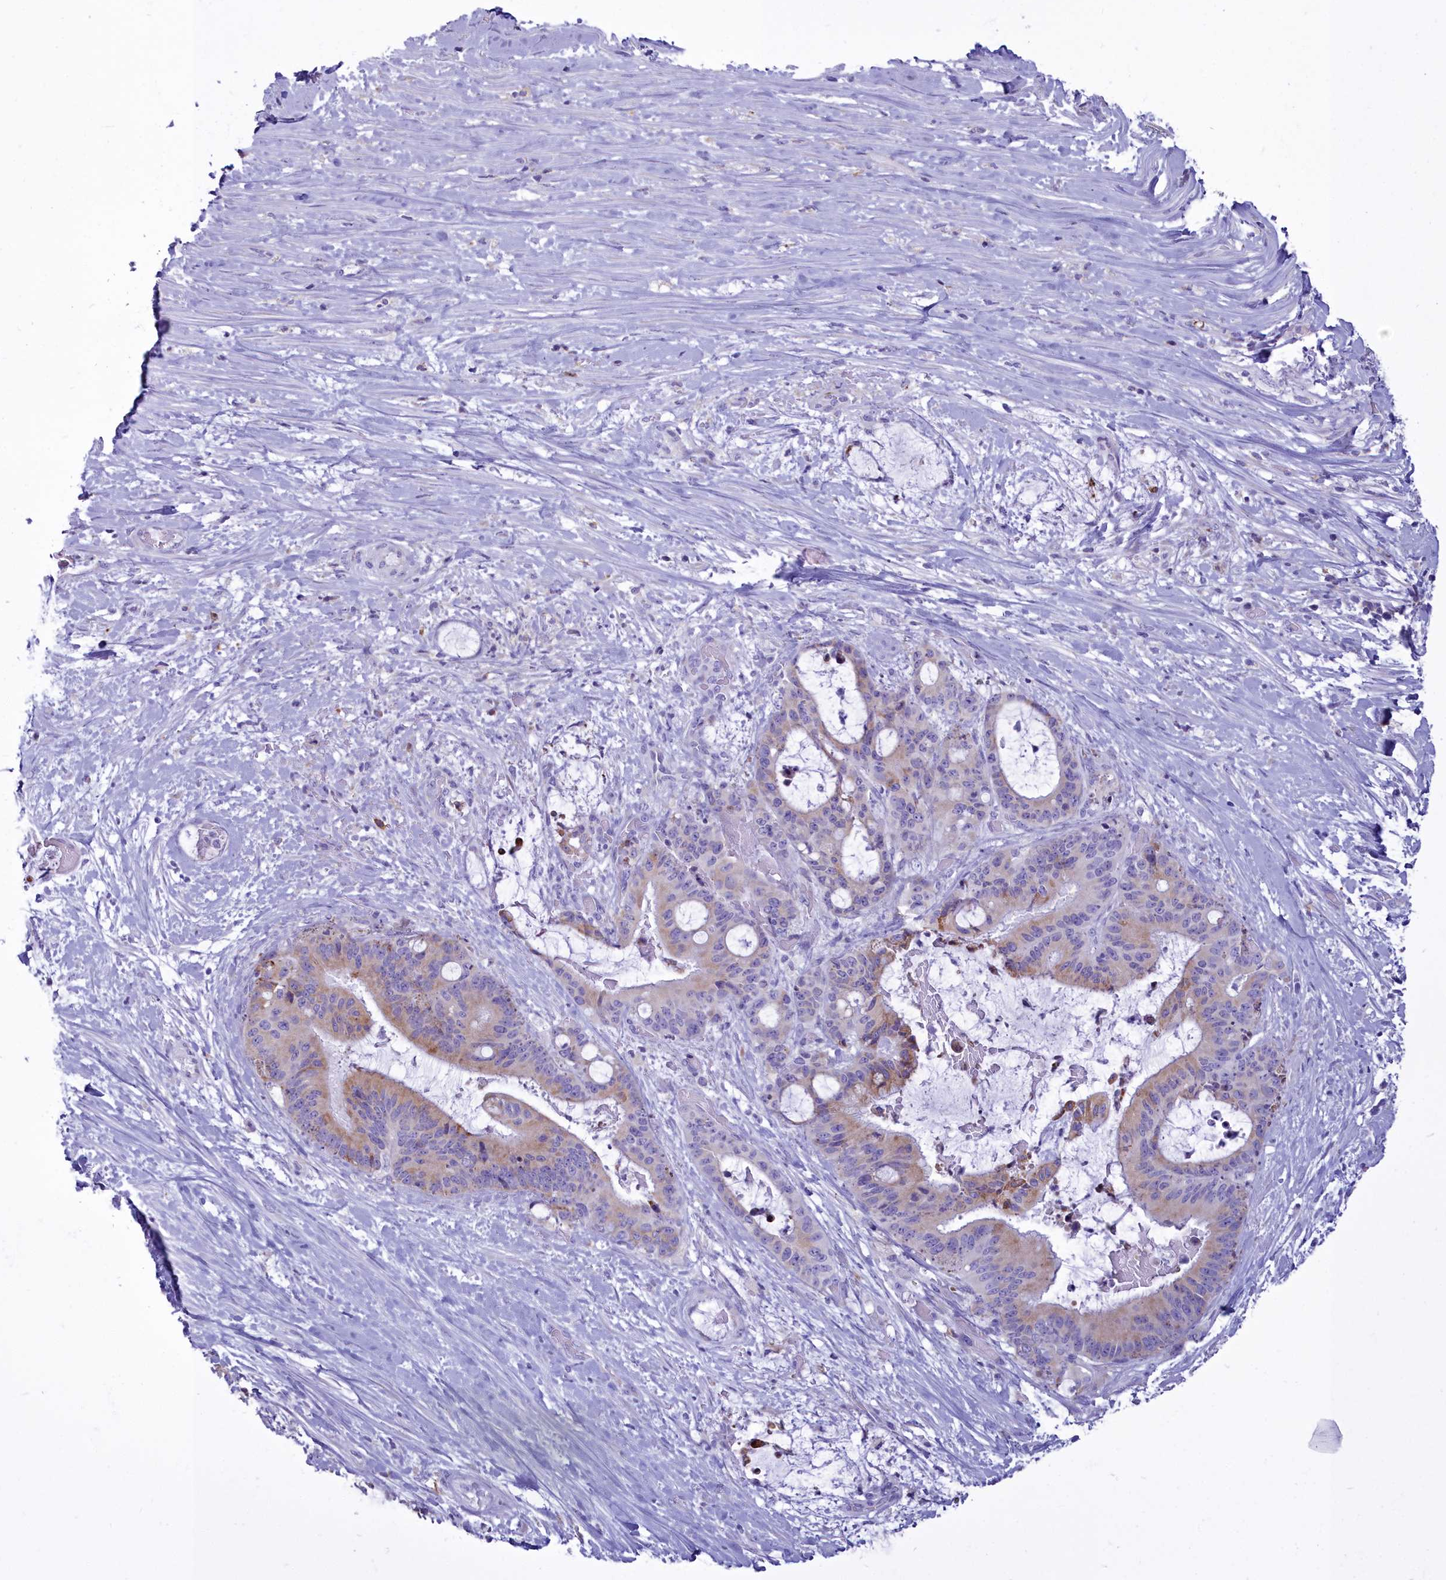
{"staining": {"intensity": "weak", "quantity": "25%-75%", "location": "cytoplasmic/membranous"}, "tissue": "liver cancer", "cell_type": "Tumor cells", "image_type": "cancer", "snomed": [{"axis": "morphology", "description": "Normal tissue, NOS"}, {"axis": "morphology", "description": "Cholangiocarcinoma"}, {"axis": "topography", "description": "Liver"}, {"axis": "topography", "description": "Peripheral nerve tissue"}], "caption": "Tumor cells demonstrate weak cytoplasmic/membranous staining in about 25%-75% of cells in liver cancer.", "gene": "CD5", "patient": {"sex": "female", "age": 73}}